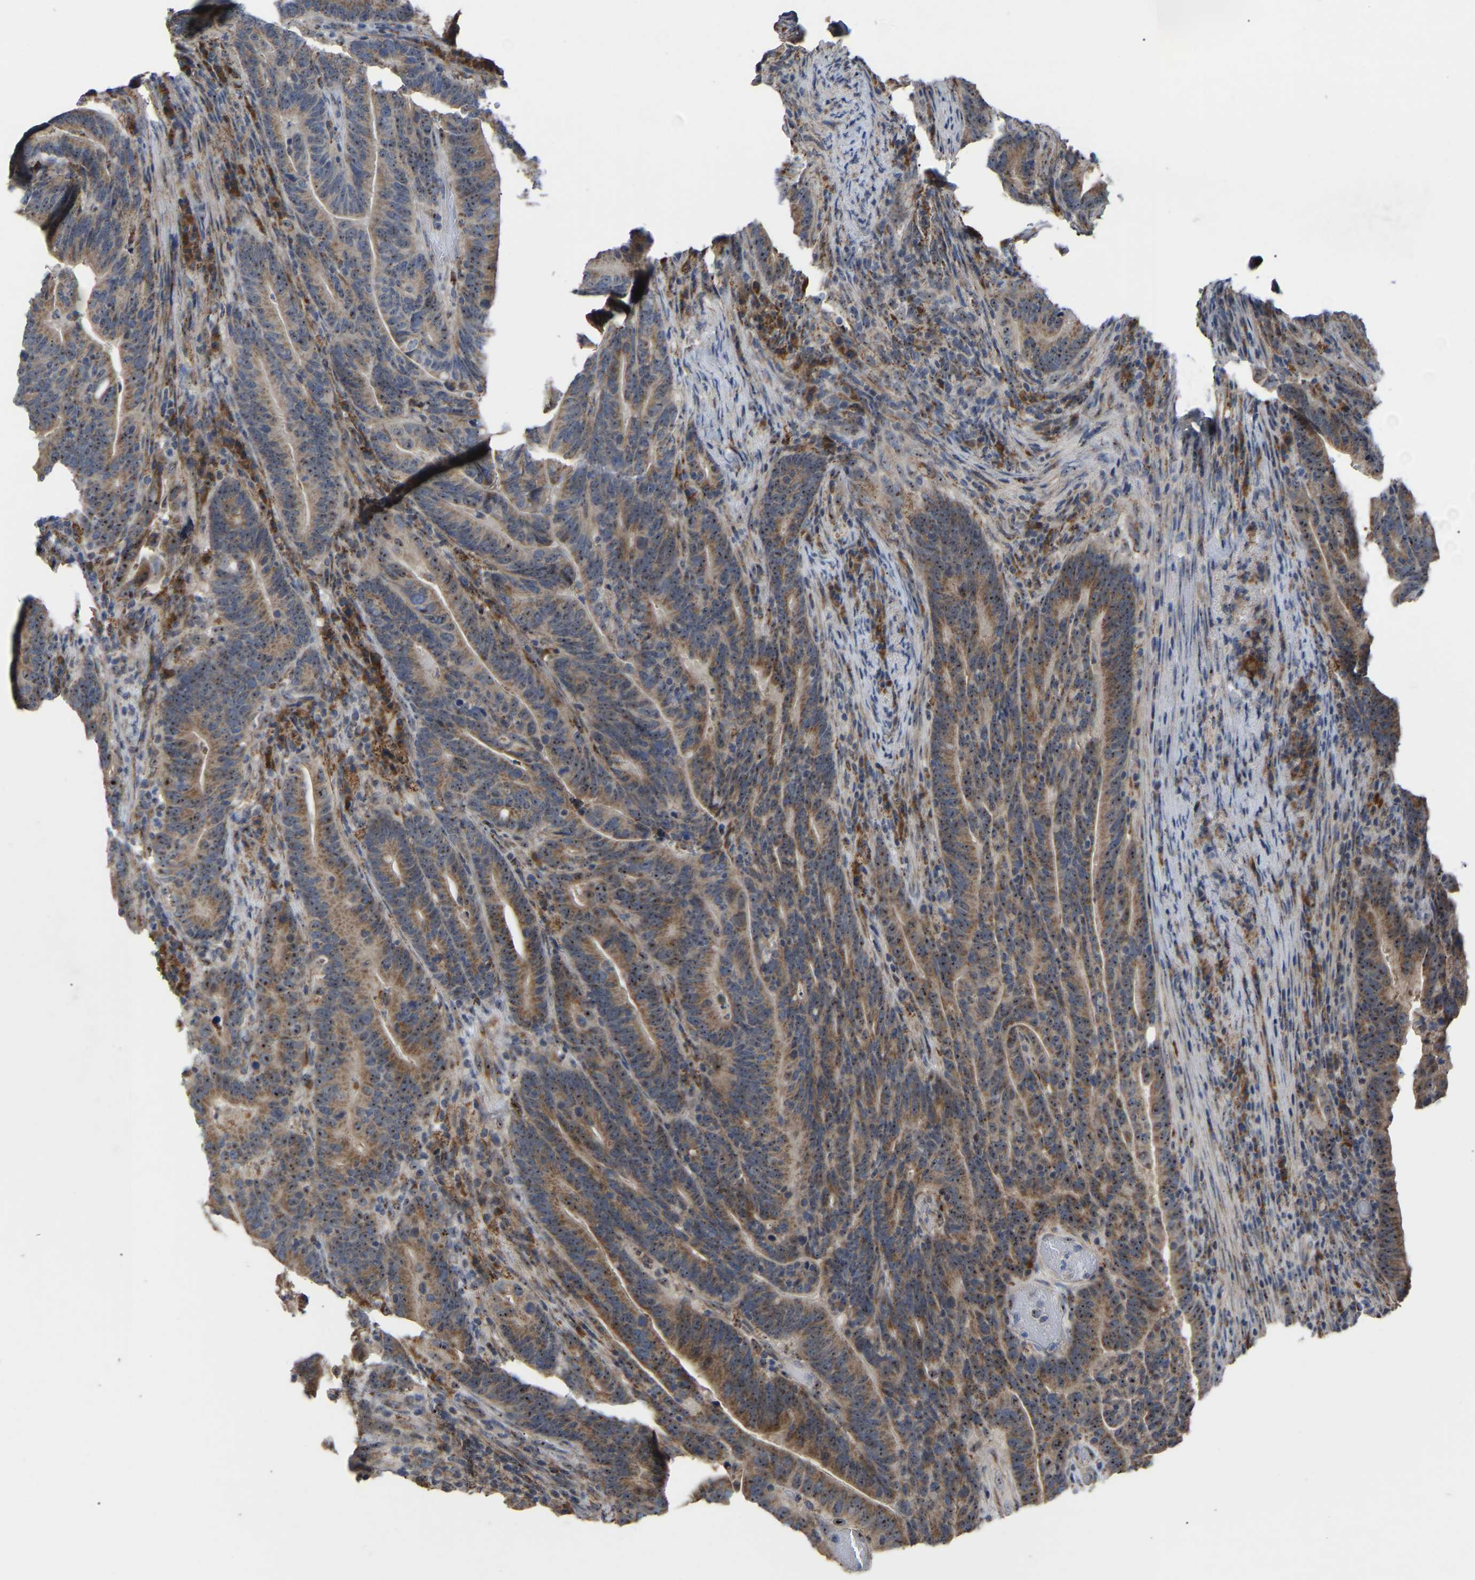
{"staining": {"intensity": "moderate", "quantity": ">75%", "location": "cytoplasmic/membranous,nuclear"}, "tissue": "colorectal cancer", "cell_type": "Tumor cells", "image_type": "cancer", "snomed": [{"axis": "morphology", "description": "Adenocarcinoma, NOS"}, {"axis": "topography", "description": "Colon"}], "caption": "A high-resolution image shows immunohistochemistry staining of colorectal adenocarcinoma, which exhibits moderate cytoplasmic/membranous and nuclear staining in about >75% of tumor cells.", "gene": "NOP53", "patient": {"sex": "female", "age": 66}}